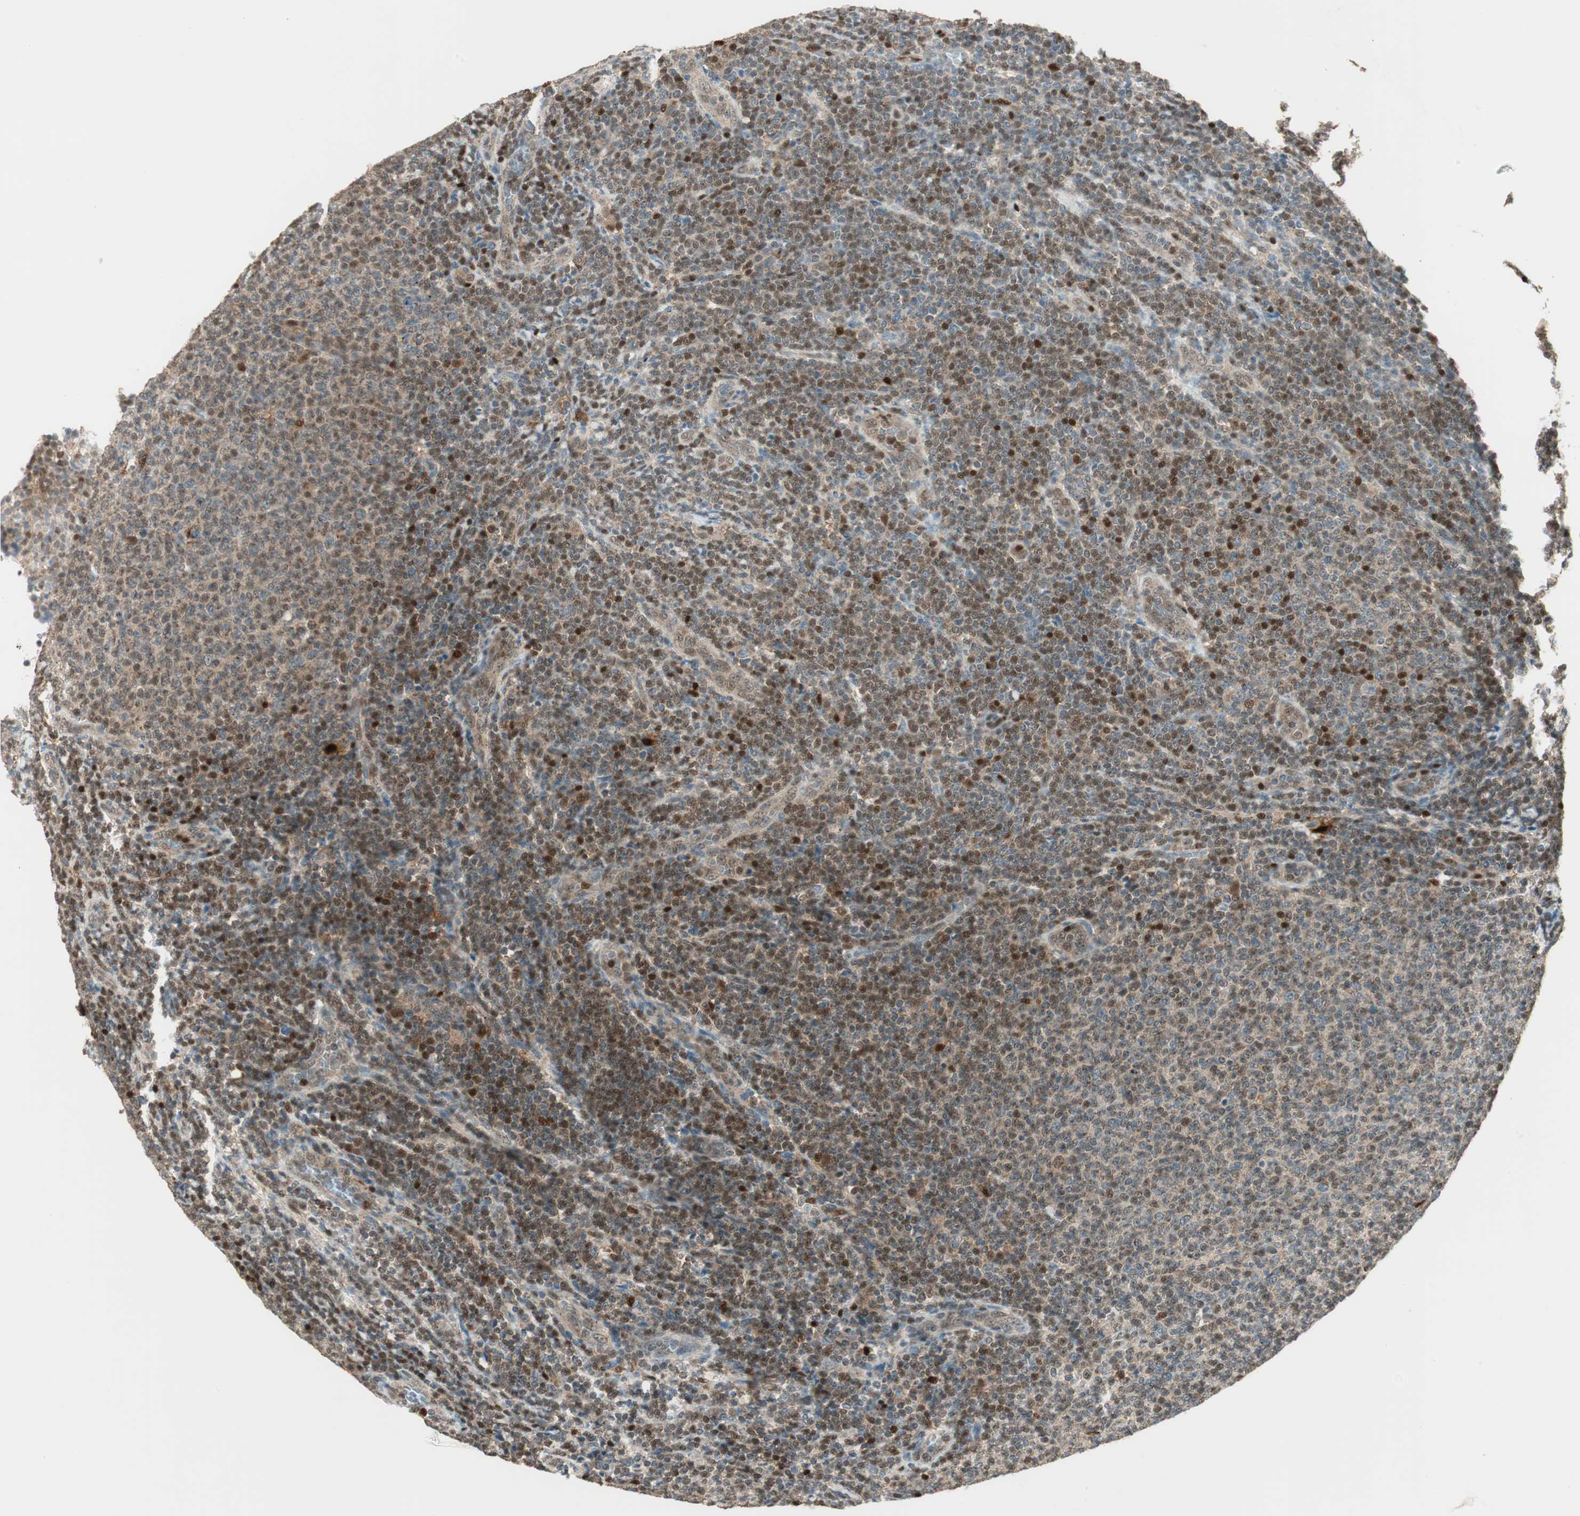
{"staining": {"intensity": "moderate", "quantity": "25%-75%", "location": "nuclear"}, "tissue": "lymphoma", "cell_type": "Tumor cells", "image_type": "cancer", "snomed": [{"axis": "morphology", "description": "Malignant lymphoma, non-Hodgkin's type, Low grade"}, {"axis": "topography", "description": "Lymph node"}], "caption": "A histopathology image of malignant lymphoma, non-Hodgkin's type (low-grade) stained for a protein reveals moderate nuclear brown staining in tumor cells. The staining was performed using DAB to visualize the protein expression in brown, while the nuclei were stained in blue with hematoxylin (Magnification: 20x).", "gene": "LTA4H", "patient": {"sex": "male", "age": 66}}